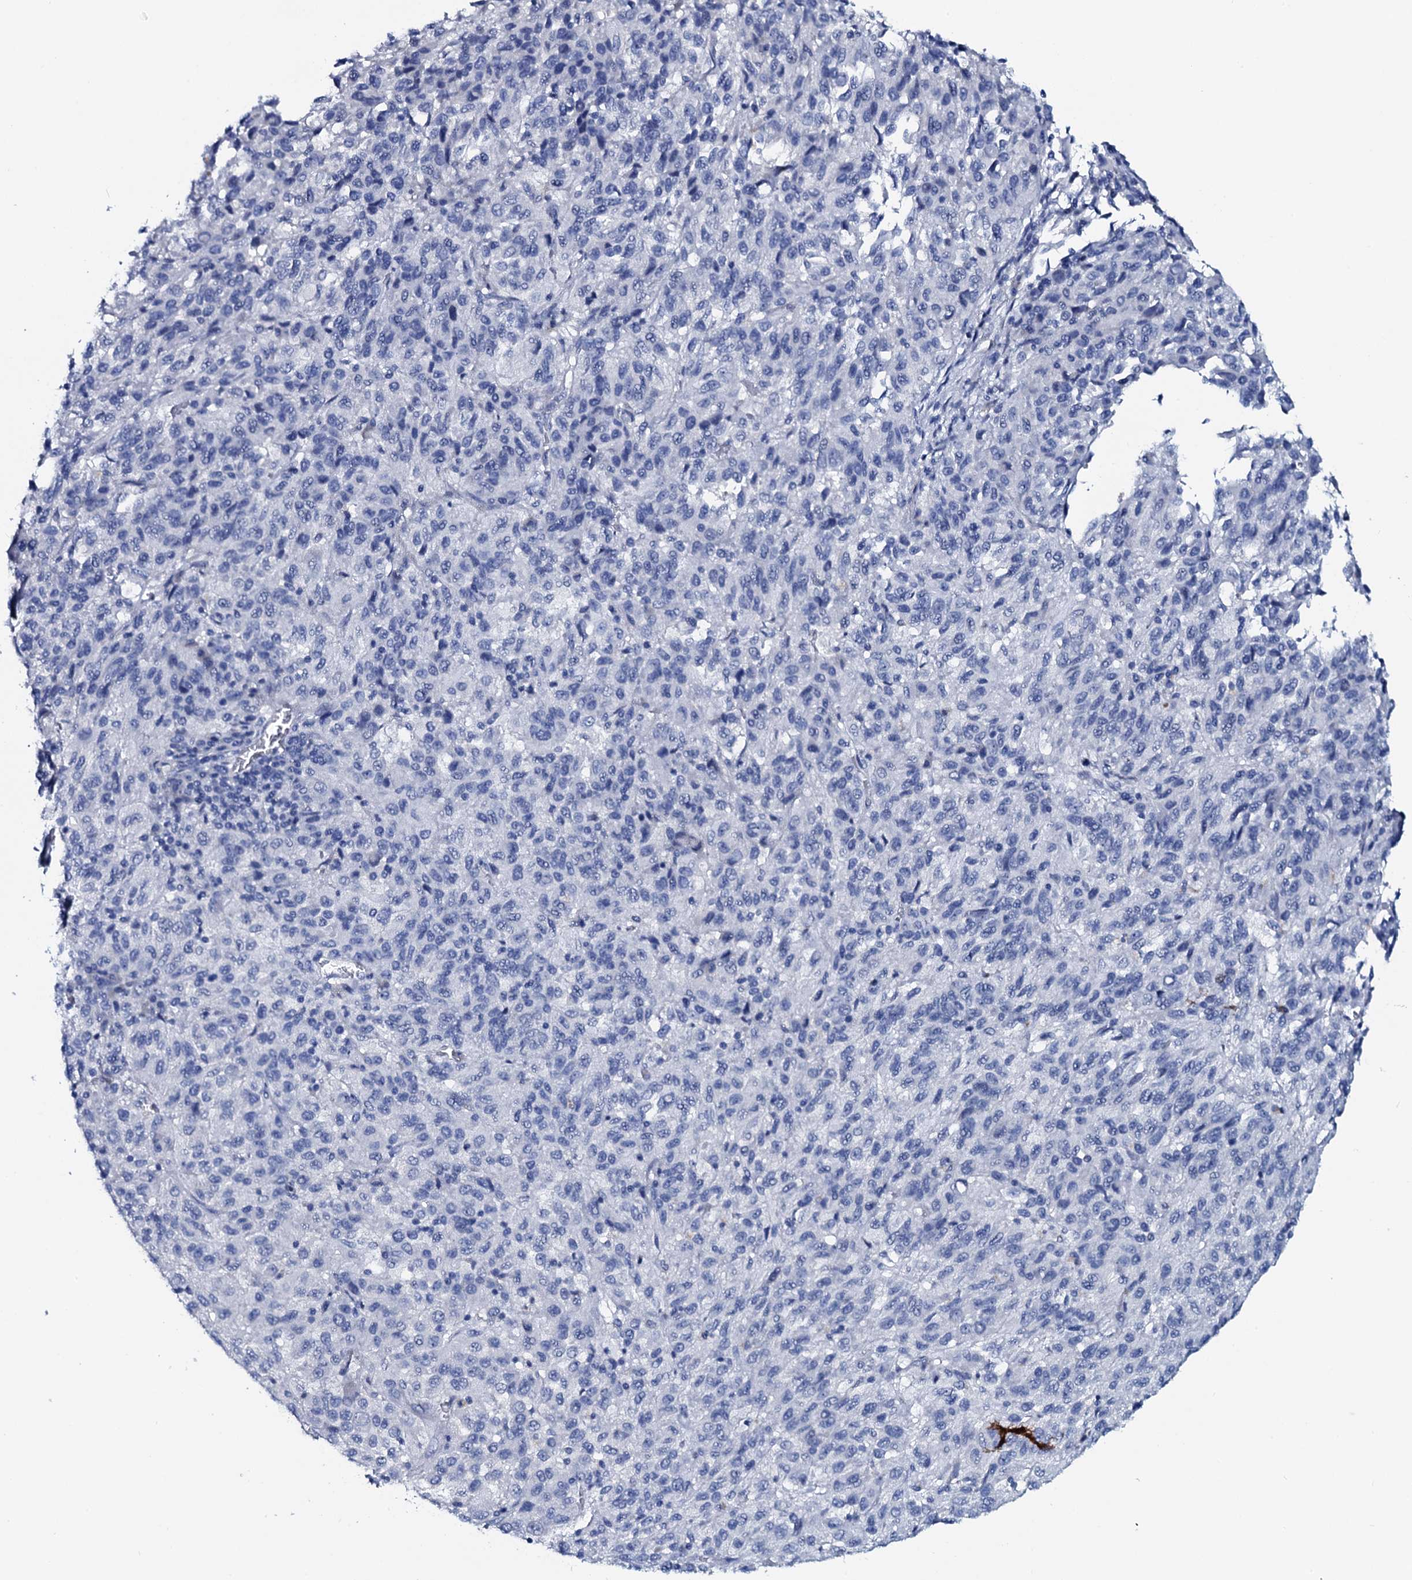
{"staining": {"intensity": "negative", "quantity": "none", "location": "none"}, "tissue": "melanoma", "cell_type": "Tumor cells", "image_type": "cancer", "snomed": [{"axis": "morphology", "description": "Malignant melanoma, Metastatic site"}, {"axis": "topography", "description": "Lung"}], "caption": "Immunohistochemistry photomicrograph of neoplastic tissue: malignant melanoma (metastatic site) stained with DAB (3,3'-diaminobenzidine) reveals no significant protein staining in tumor cells.", "gene": "GYS2", "patient": {"sex": "male", "age": 64}}